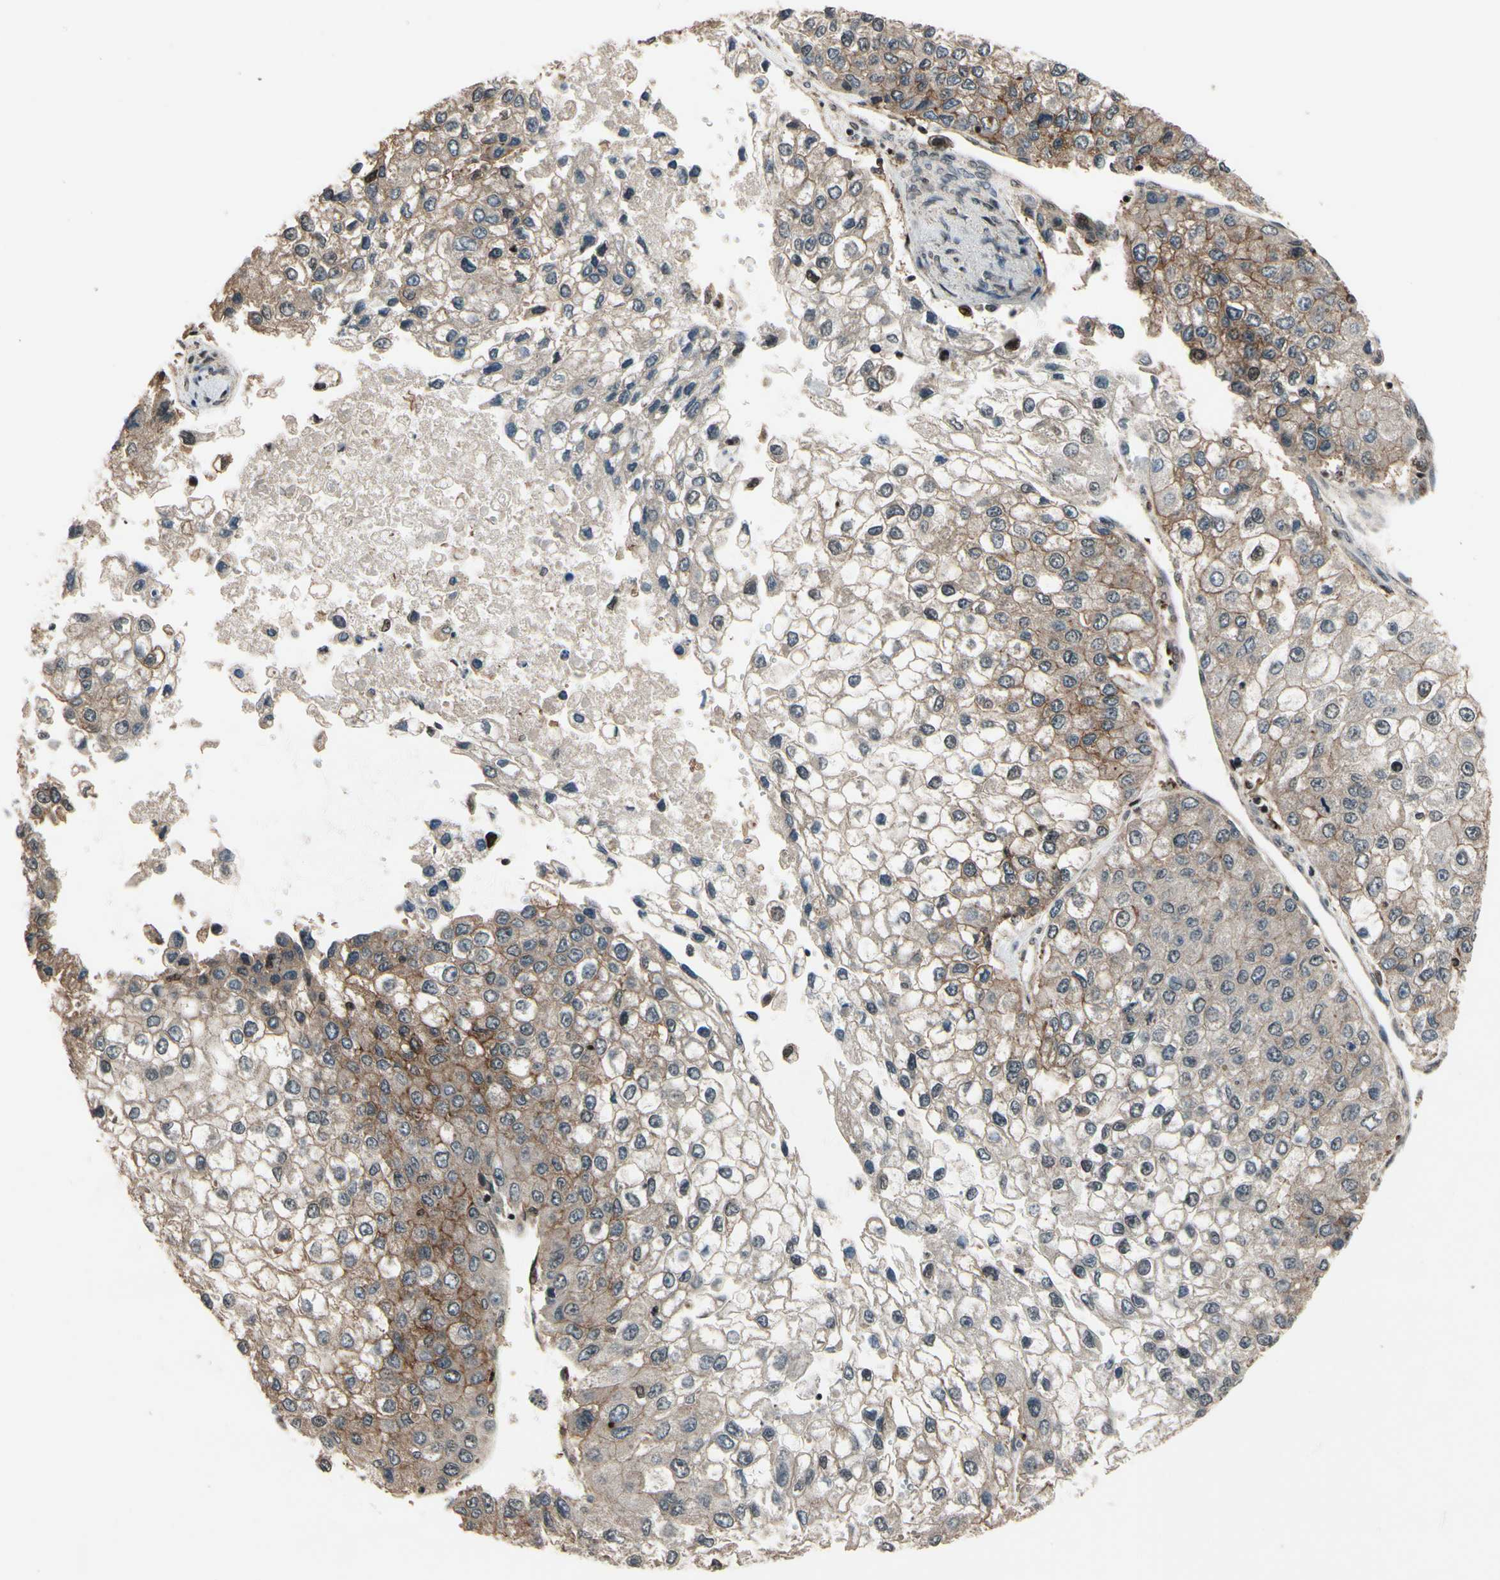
{"staining": {"intensity": "weak", "quantity": "<25%", "location": "cytoplasmic/membranous"}, "tissue": "liver cancer", "cell_type": "Tumor cells", "image_type": "cancer", "snomed": [{"axis": "morphology", "description": "Carcinoma, Hepatocellular, NOS"}, {"axis": "topography", "description": "Liver"}], "caption": "A high-resolution photomicrograph shows immunohistochemistry staining of liver hepatocellular carcinoma, which displays no significant expression in tumor cells.", "gene": "CSF1R", "patient": {"sex": "female", "age": 66}}